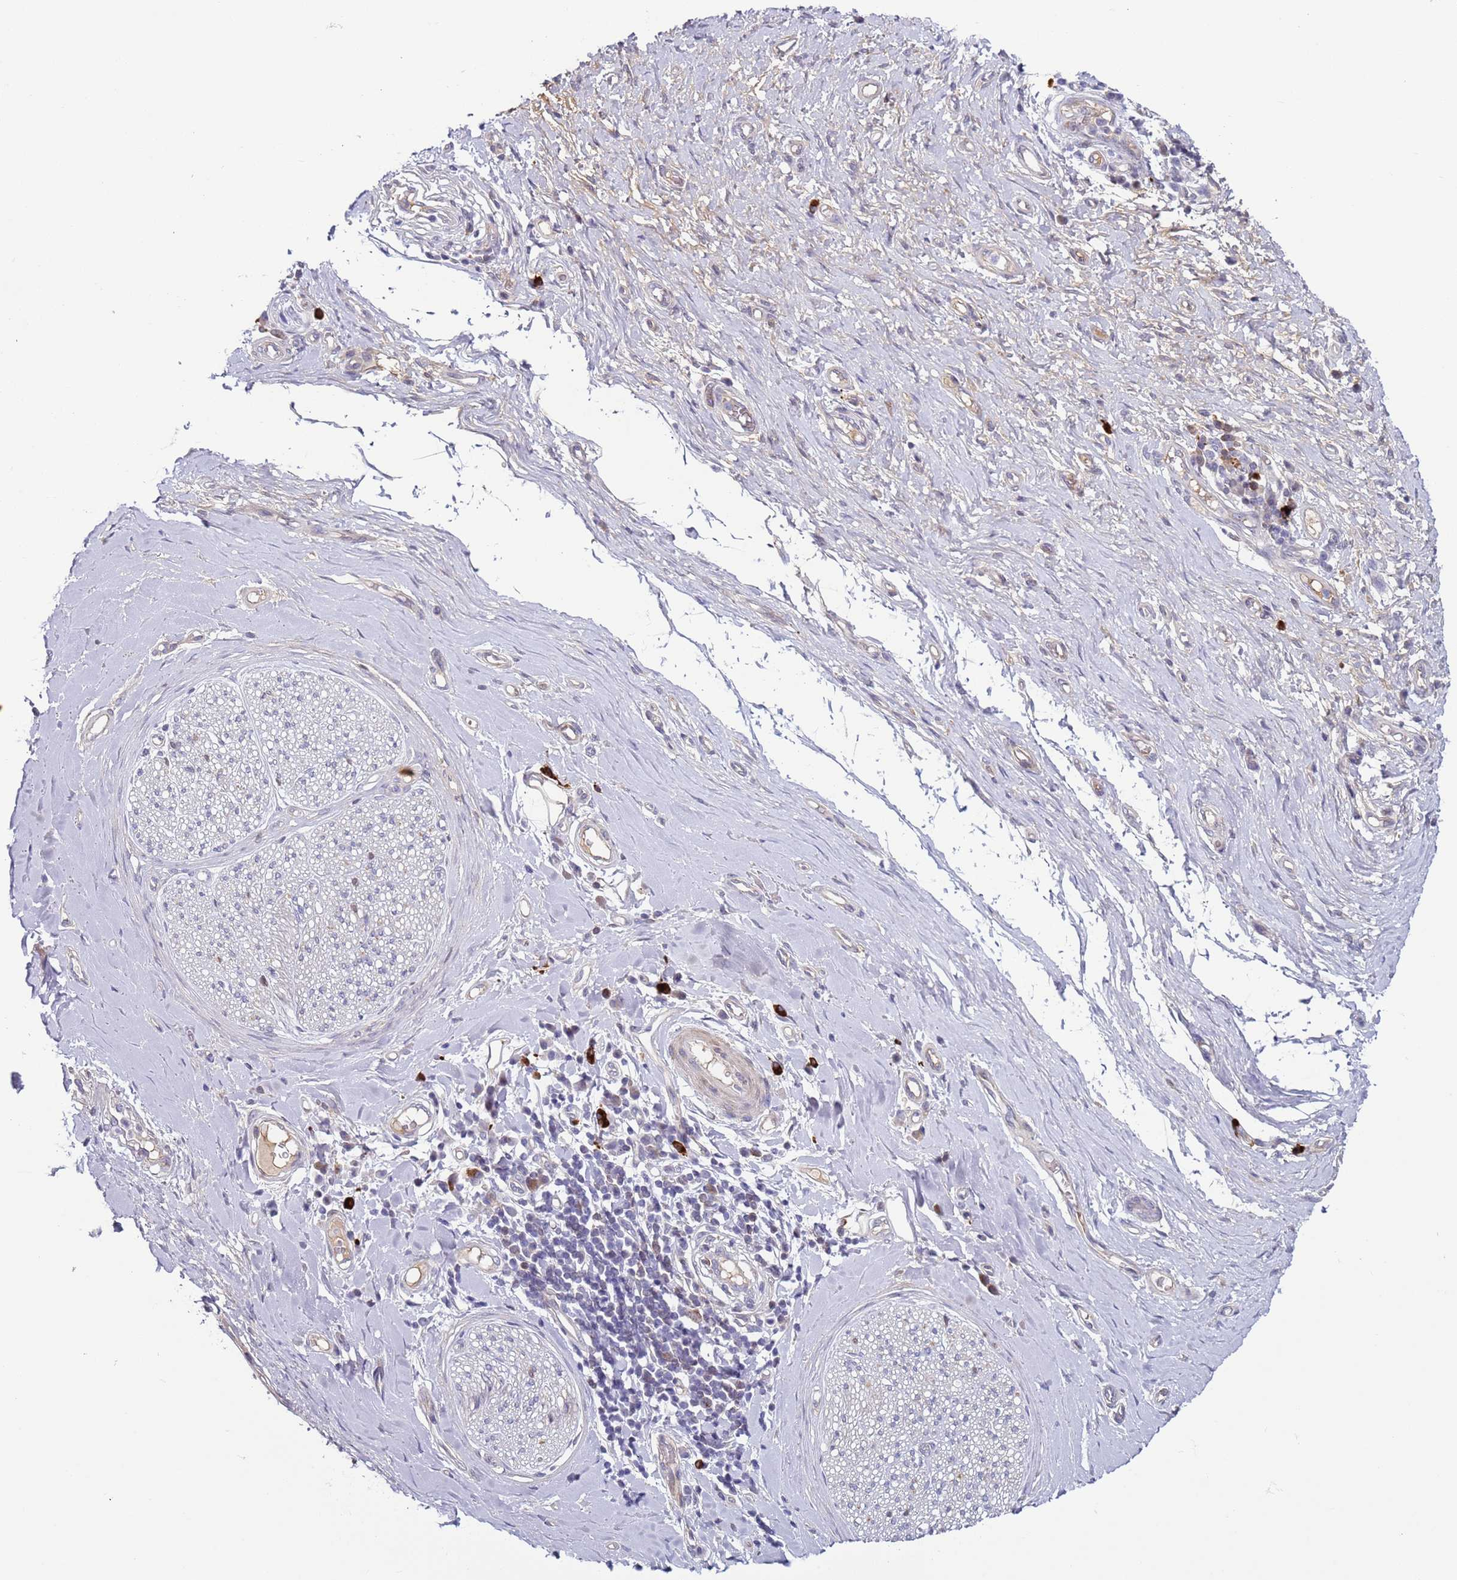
{"staining": {"intensity": "negative", "quantity": "none", "location": "none"}, "tissue": "adipose tissue", "cell_type": "Adipocytes", "image_type": "normal", "snomed": [{"axis": "morphology", "description": "Normal tissue, NOS"}, {"axis": "morphology", "description": "Adenocarcinoma, NOS"}, {"axis": "topography", "description": "Esophagus"}, {"axis": "topography", "description": "Stomach, upper"}, {"axis": "topography", "description": "Peripheral nerve tissue"}], "caption": "Immunohistochemical staining of unremarkable adipose tissue shows no significant staining in adipocytes.", "gene": "NPAP1", "patient": {"sex": "male", "age": 62}}